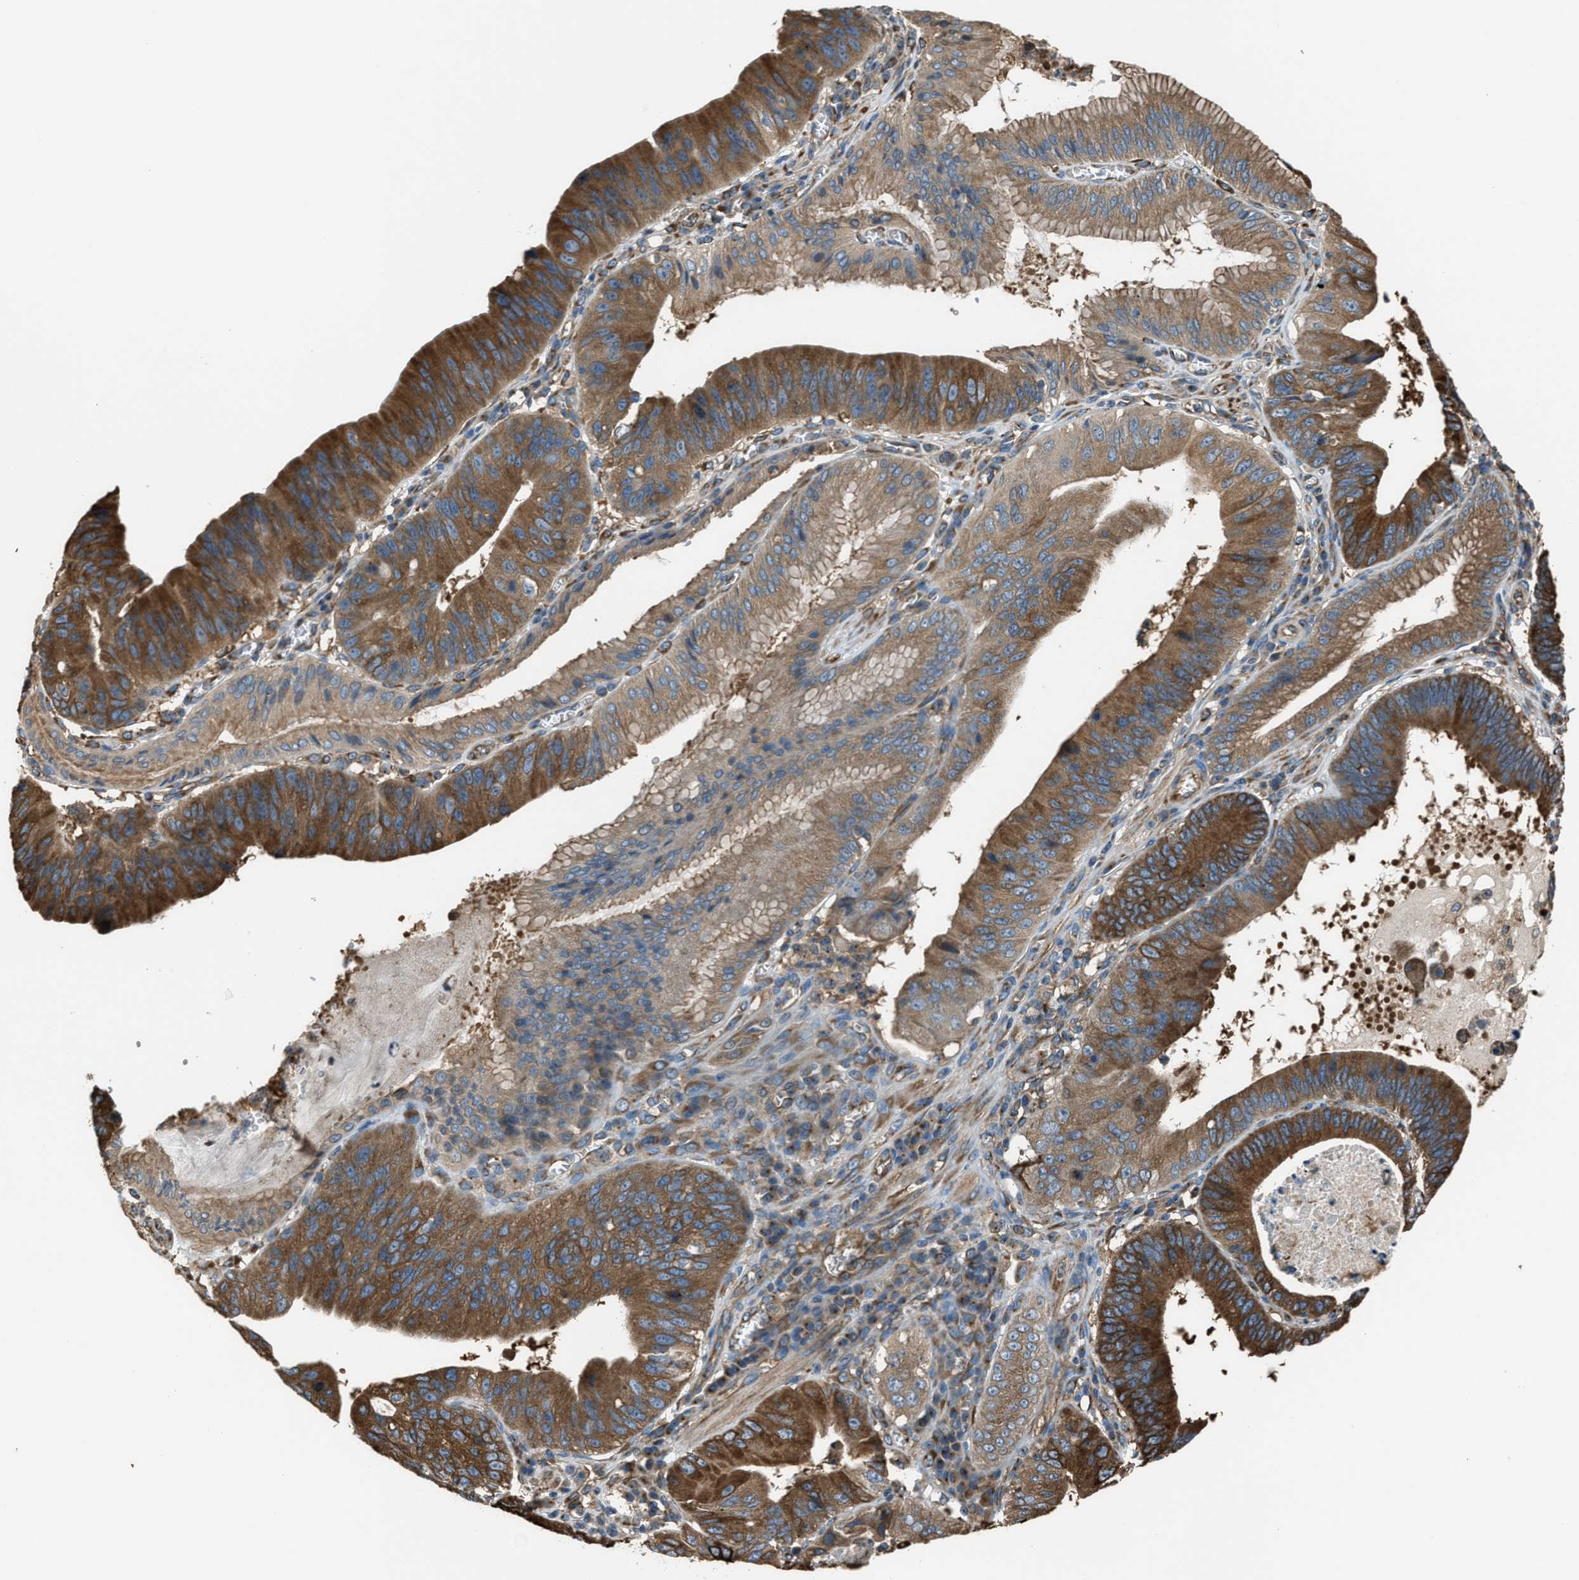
{"staining": {"intensity": "strong", "quantity": ">75%", "location": "cytoplasmic/membranous"}, "tissue": "stomach cancer", "cell_type": "Tumor cells", "image_type": "cancer", "snomed": [{"axis": "morphology", "description": "Adenocarcinoma, NOS"}, {"axis": "topography", "description": "Stomach"}], "caption": "Strong cytoplasmic/membranous positivity is identified in approximately >75% of tumor cells in stomach cancer.", "gene": "TRPC1", "patient": {"sex": "male", "age": 59}}